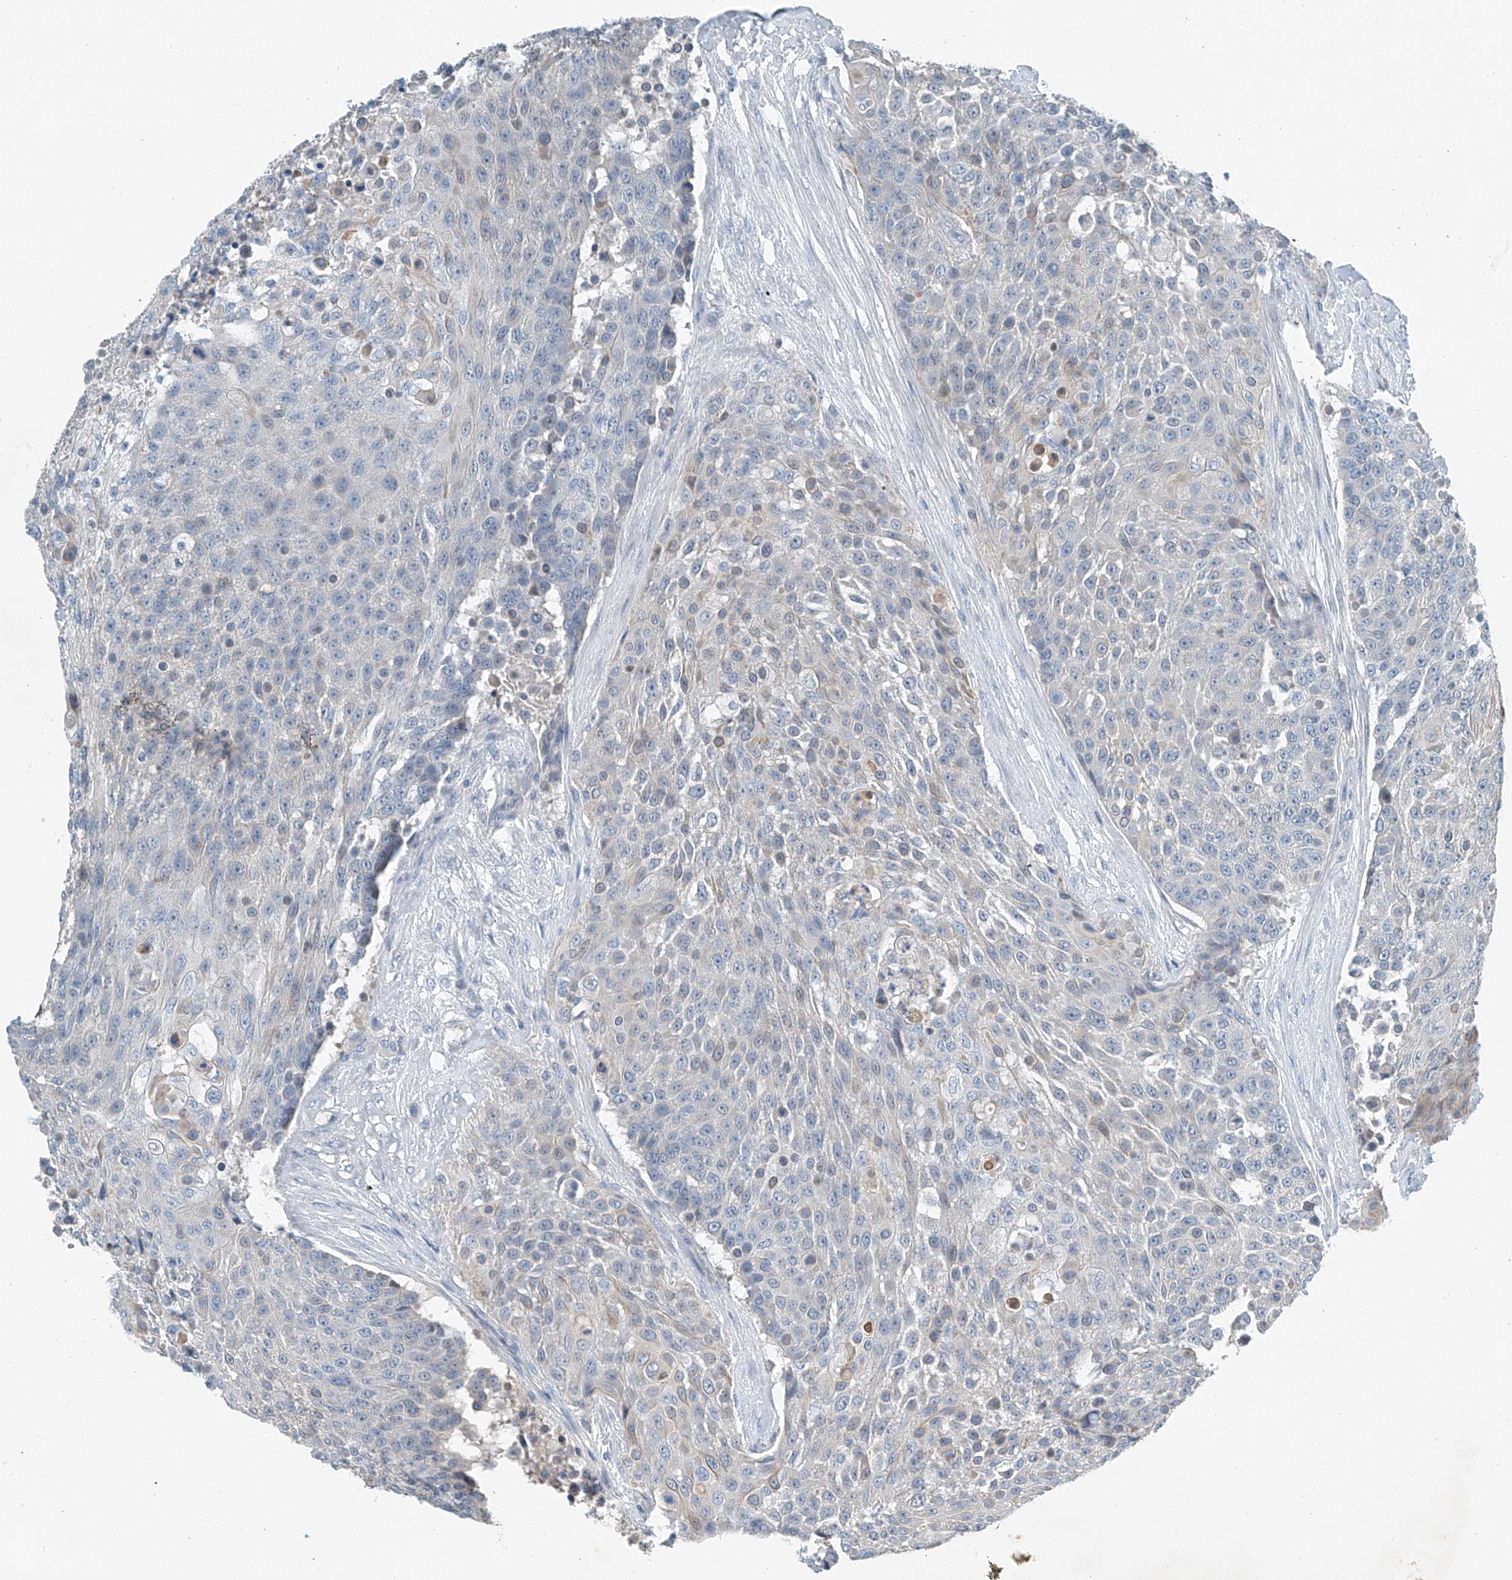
{"staining": {"intensity": "negative", "quantity": "none", "location": "none"}, "tissue": "urothelial cancer", "cell_type": "Tumor cells", "image_type": "cancer", "snomed": [{"axis": "morphology", "description": "Urothelial carcinoma, High grade"}, {"axis": "topography", "description": "Urinary bladder"}], "caption": "A micrograph of human urothelial cancer is negative for staining in tumor cells. (DAB immunohistochemistry (IHC), high magnification).", "gene": "MDGA1", "patient": {"sex": "female", "age": 63}}